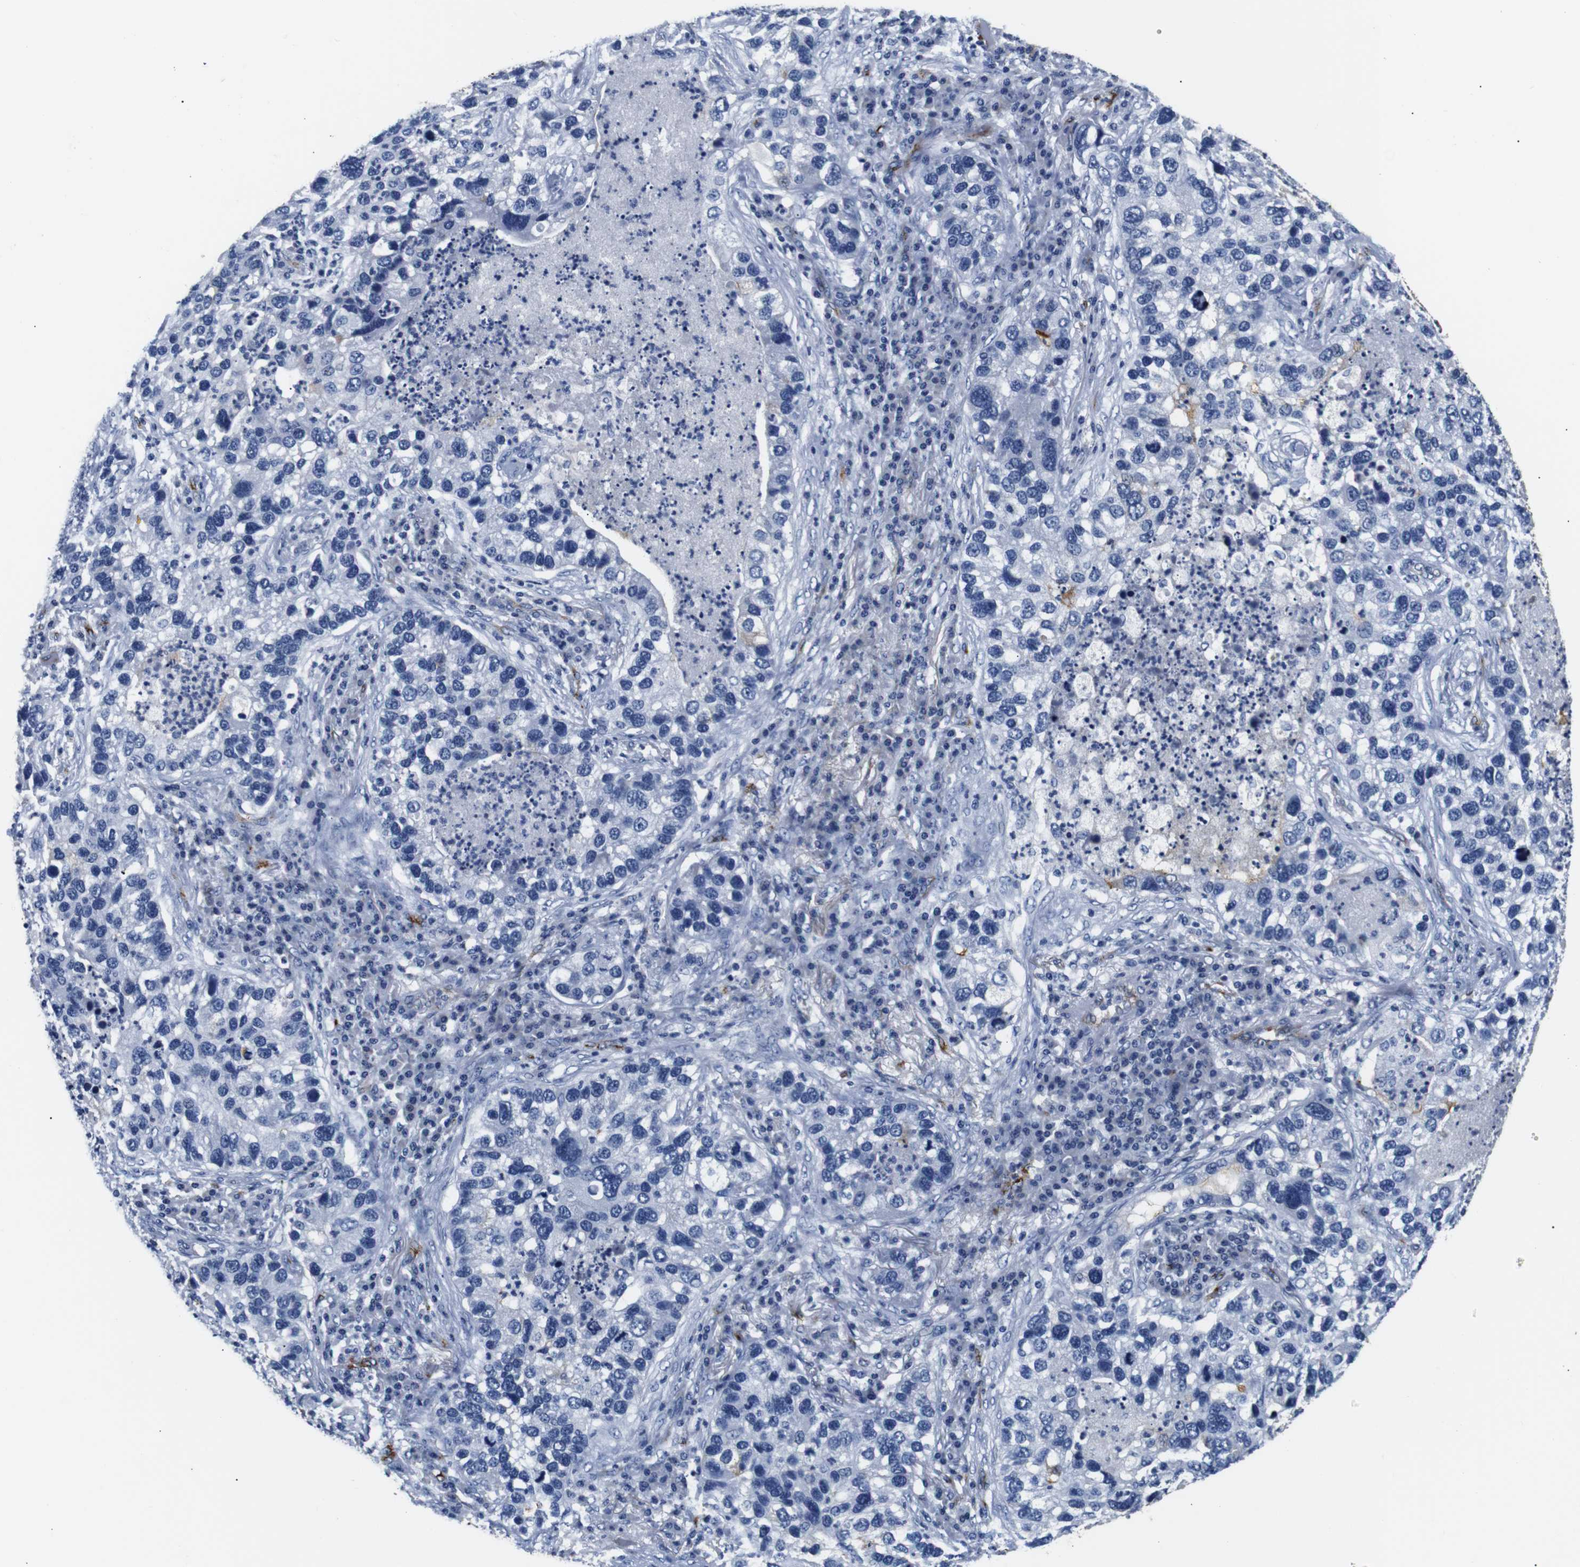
{"staining": {"intensity": "negative", "quantity": "none", "location": "none"}, "tissue": "lung cancer", "cell_type": "Tumor cells", "image_type": "cancer", "snomed": [{"axis": "morphology", "description": "Normal tissue, NOS"}, {"axis": "morphology", "description": "Adenocarcinoma, NOS"}, {"axis": "topography", "description": "Bronchus"}, {"axis": "topography", "description": "Lung"}], "caption": "A histopathology image of adenocarcinoma (lung) stained for a protein shows no brown staining in tumor cells.", "gene": "MUC4", "patient": {"sex": "male", "age": 54}}